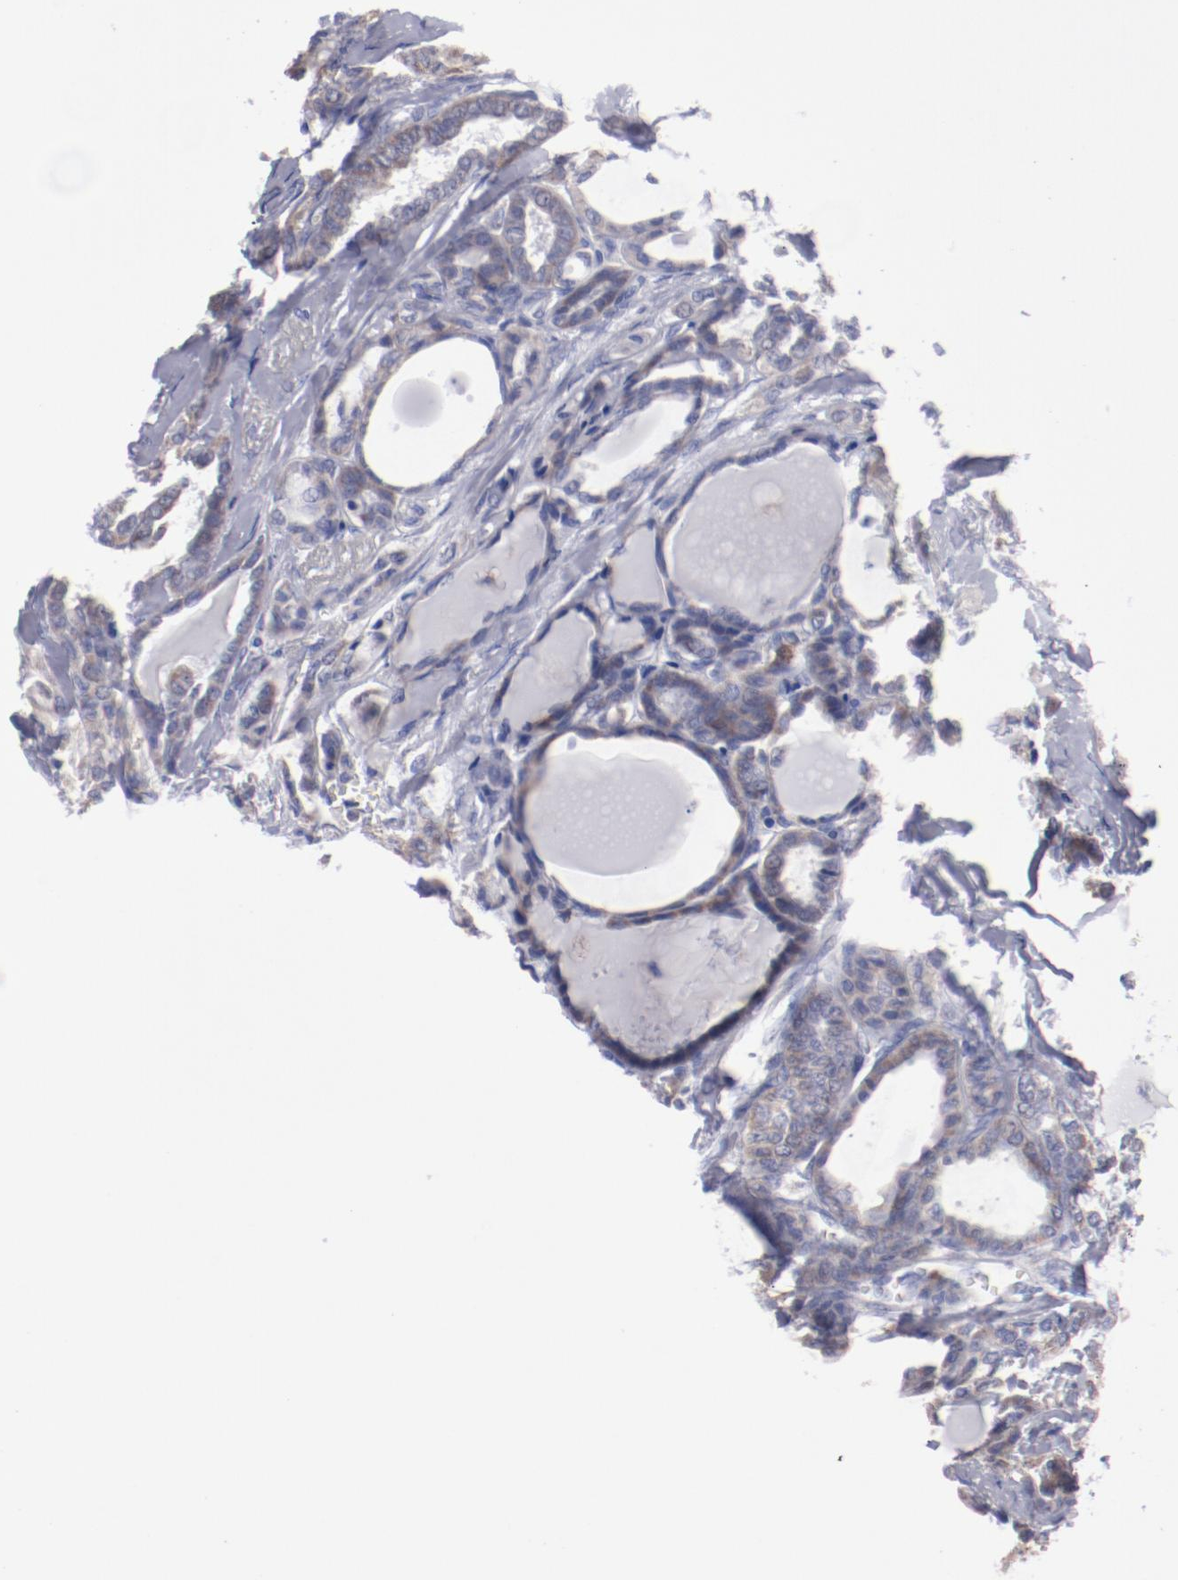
{"staining": {"intensity": "moderate", "quantity": ">75%", "location": "cytoplasmic/membranous"}, "tissue": "thyroid cancer", "cell_type": "Tumor cells", "image_type": "cancer", "snomed": [{"axis": "morphology", "description": "Carcinoma, NOS"}, {"axis": "topography", "description": "Thyroid gland"}], "caption": "Protein expression analysis of human thyroid cancer (carcinoma) reveals moderate cytoplasmic/membranous staining in about >75% of tumor cells. The protein is shown in brown color, while the nuclei are stained blue.", "gene": "FGR", "patient": {"sex": "female", "age": 91}}